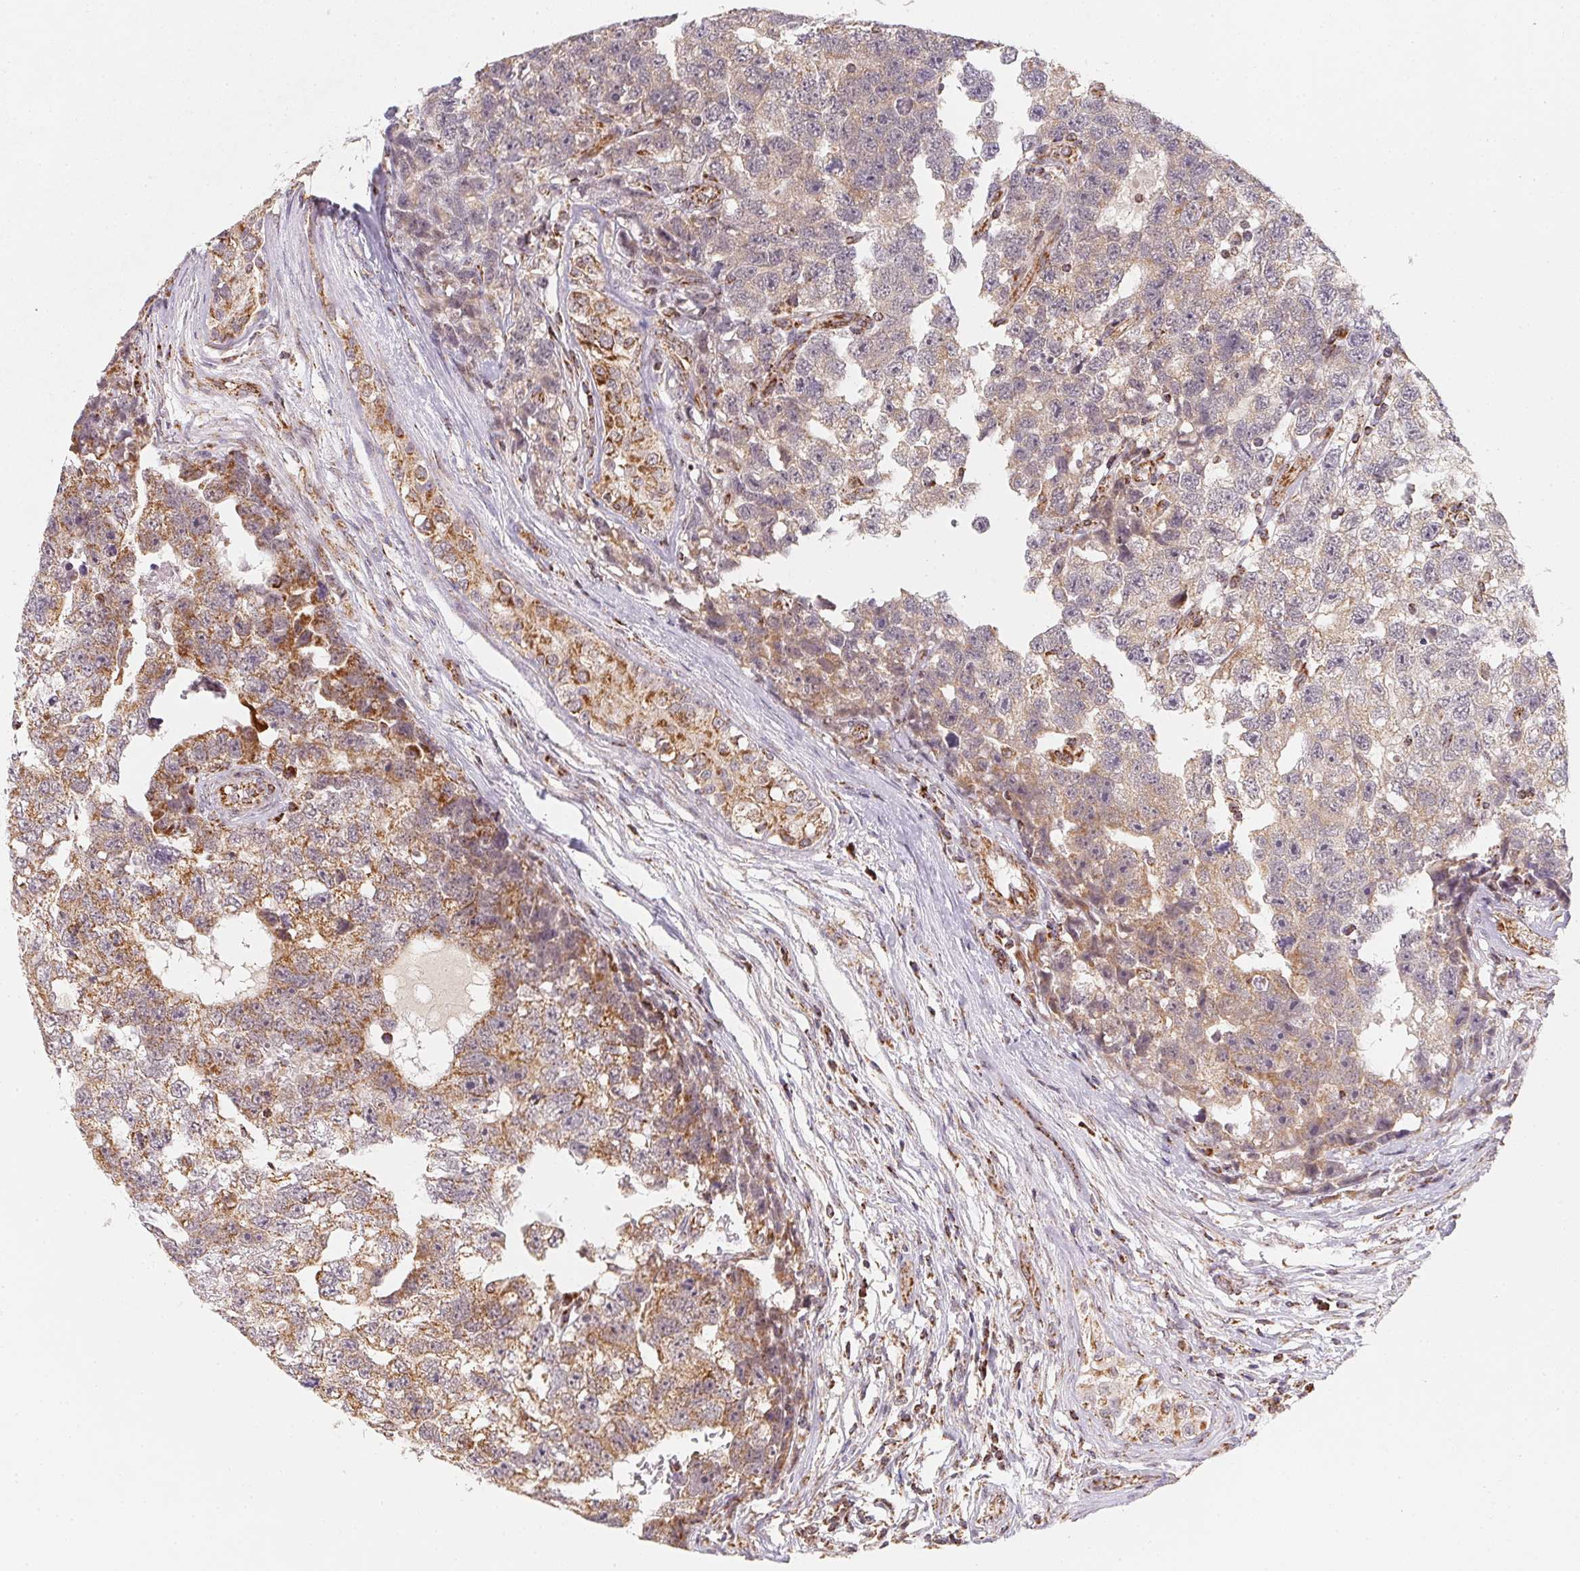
{"staining": {"intensity": "moderate", "quantity": "25%-75%", "location": "cytoplasmic/membranous"}, "tissue": "testis cancer", "cell_type": "Tumor cells", "image_type": "cancer", "snomed": [{"axis": "morphology", "description": "Carcinoma, Embryonal, NOS"}, {"axis": "topography", "description": "Testis"}], "caption": "Tumor cells display medium levels of moderate cytoplasmic/membranous positivity in about 25%-75% of cells in human testis cancer (embryonal carcinoma). The protein of interest is shown in brown color, while the nuclei are stained blue.", "gene": "NDUFS6", "patient": {"sex": "male", "age": 22}}